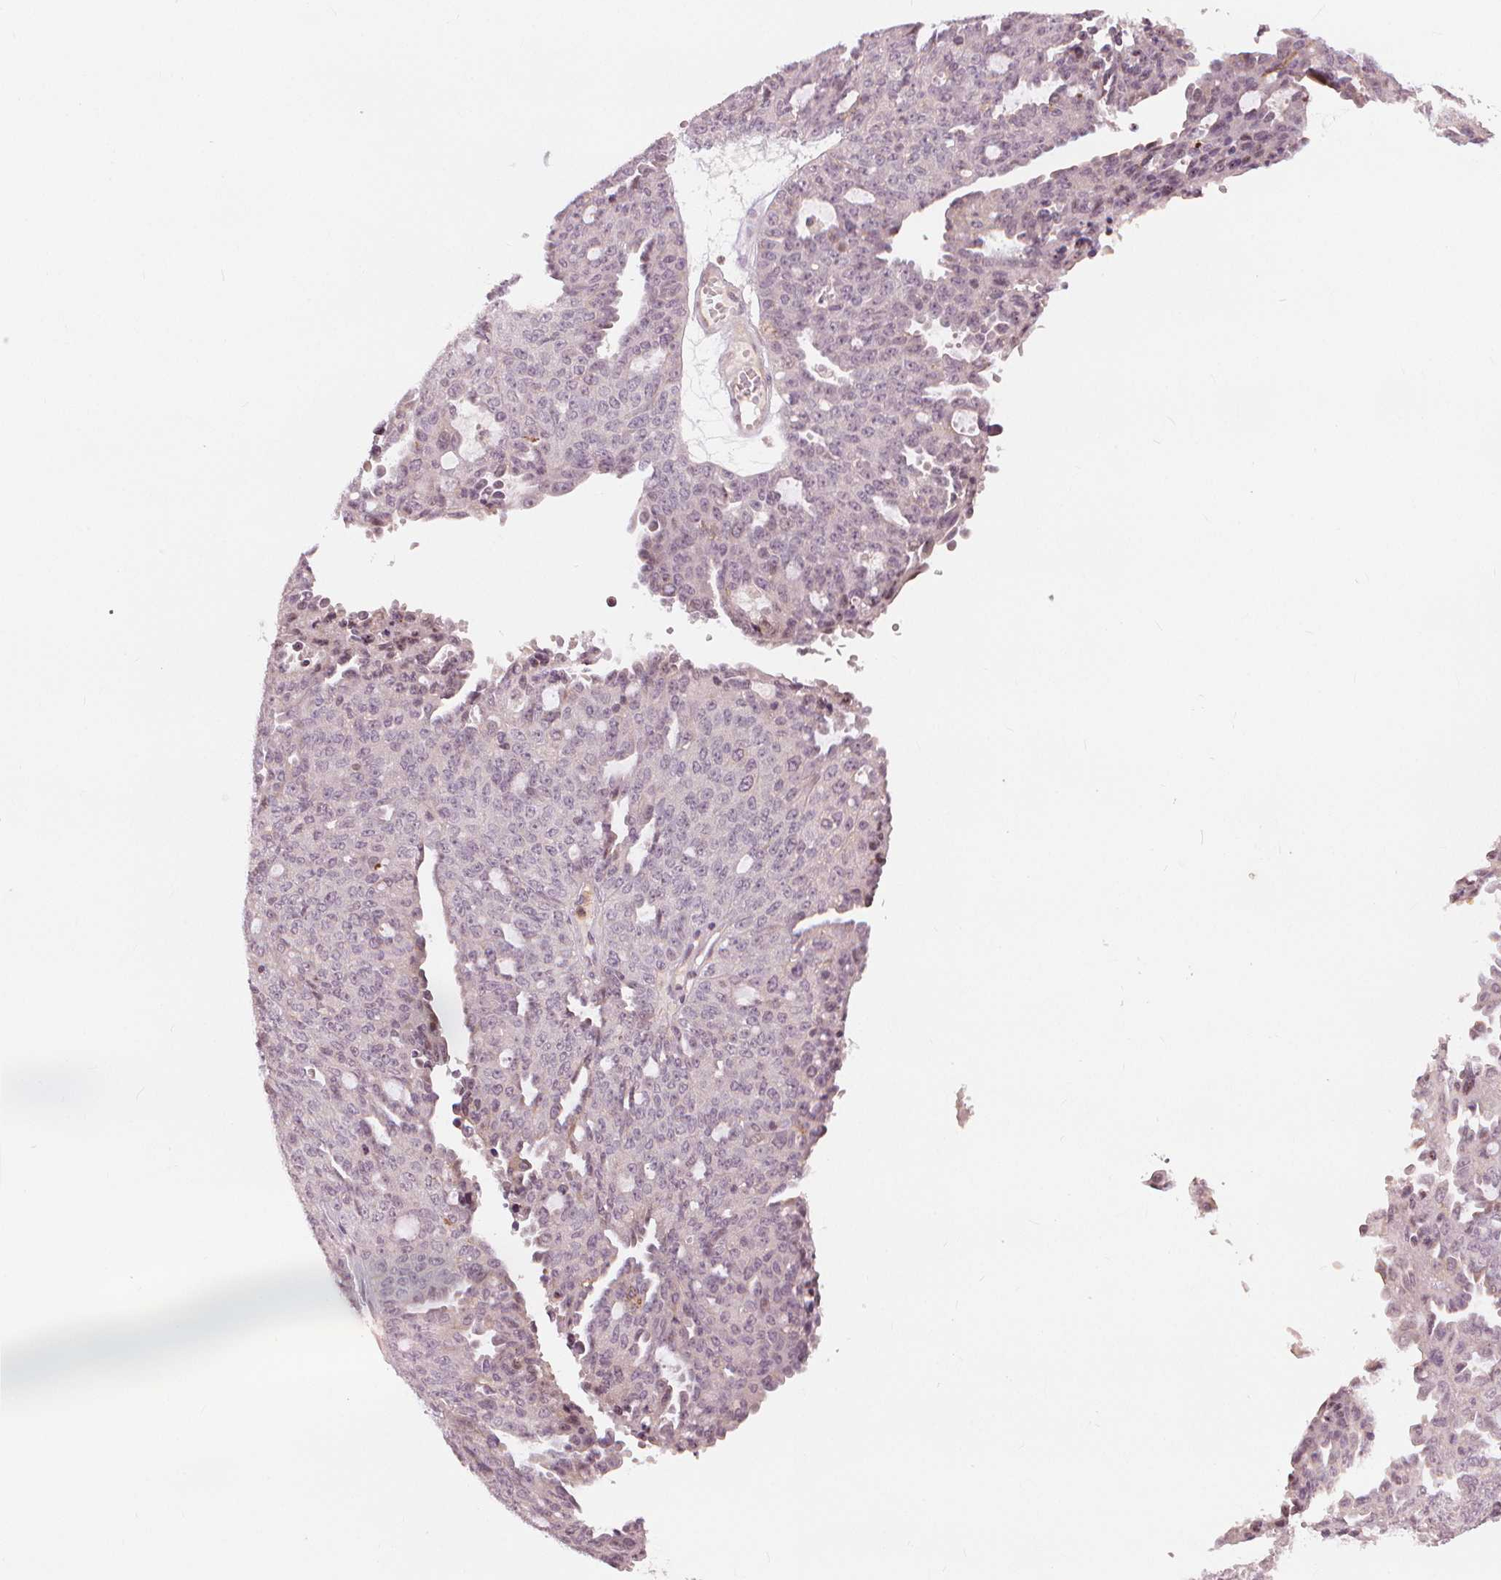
{"staining": {"intensity": "negative", "quantity": "none", "location": "none"}, "tissue": "ovarian cancer", "cell_type": "Tumor cells", "image_type": "cancer", "snomed": [{"axis": "morphology", "description": "Cystadenocarcinoma, serous, NOS"}, {"axis": "topography", "description": "Ovary"}], "caption": "This is an IHC photomicrograph of ovarian cancer (serous cystadenocarcinoma). There is no positivity in tumor cells.", "gene": "SLC34A1", "patient": {"sex": "female", "age": 71}}